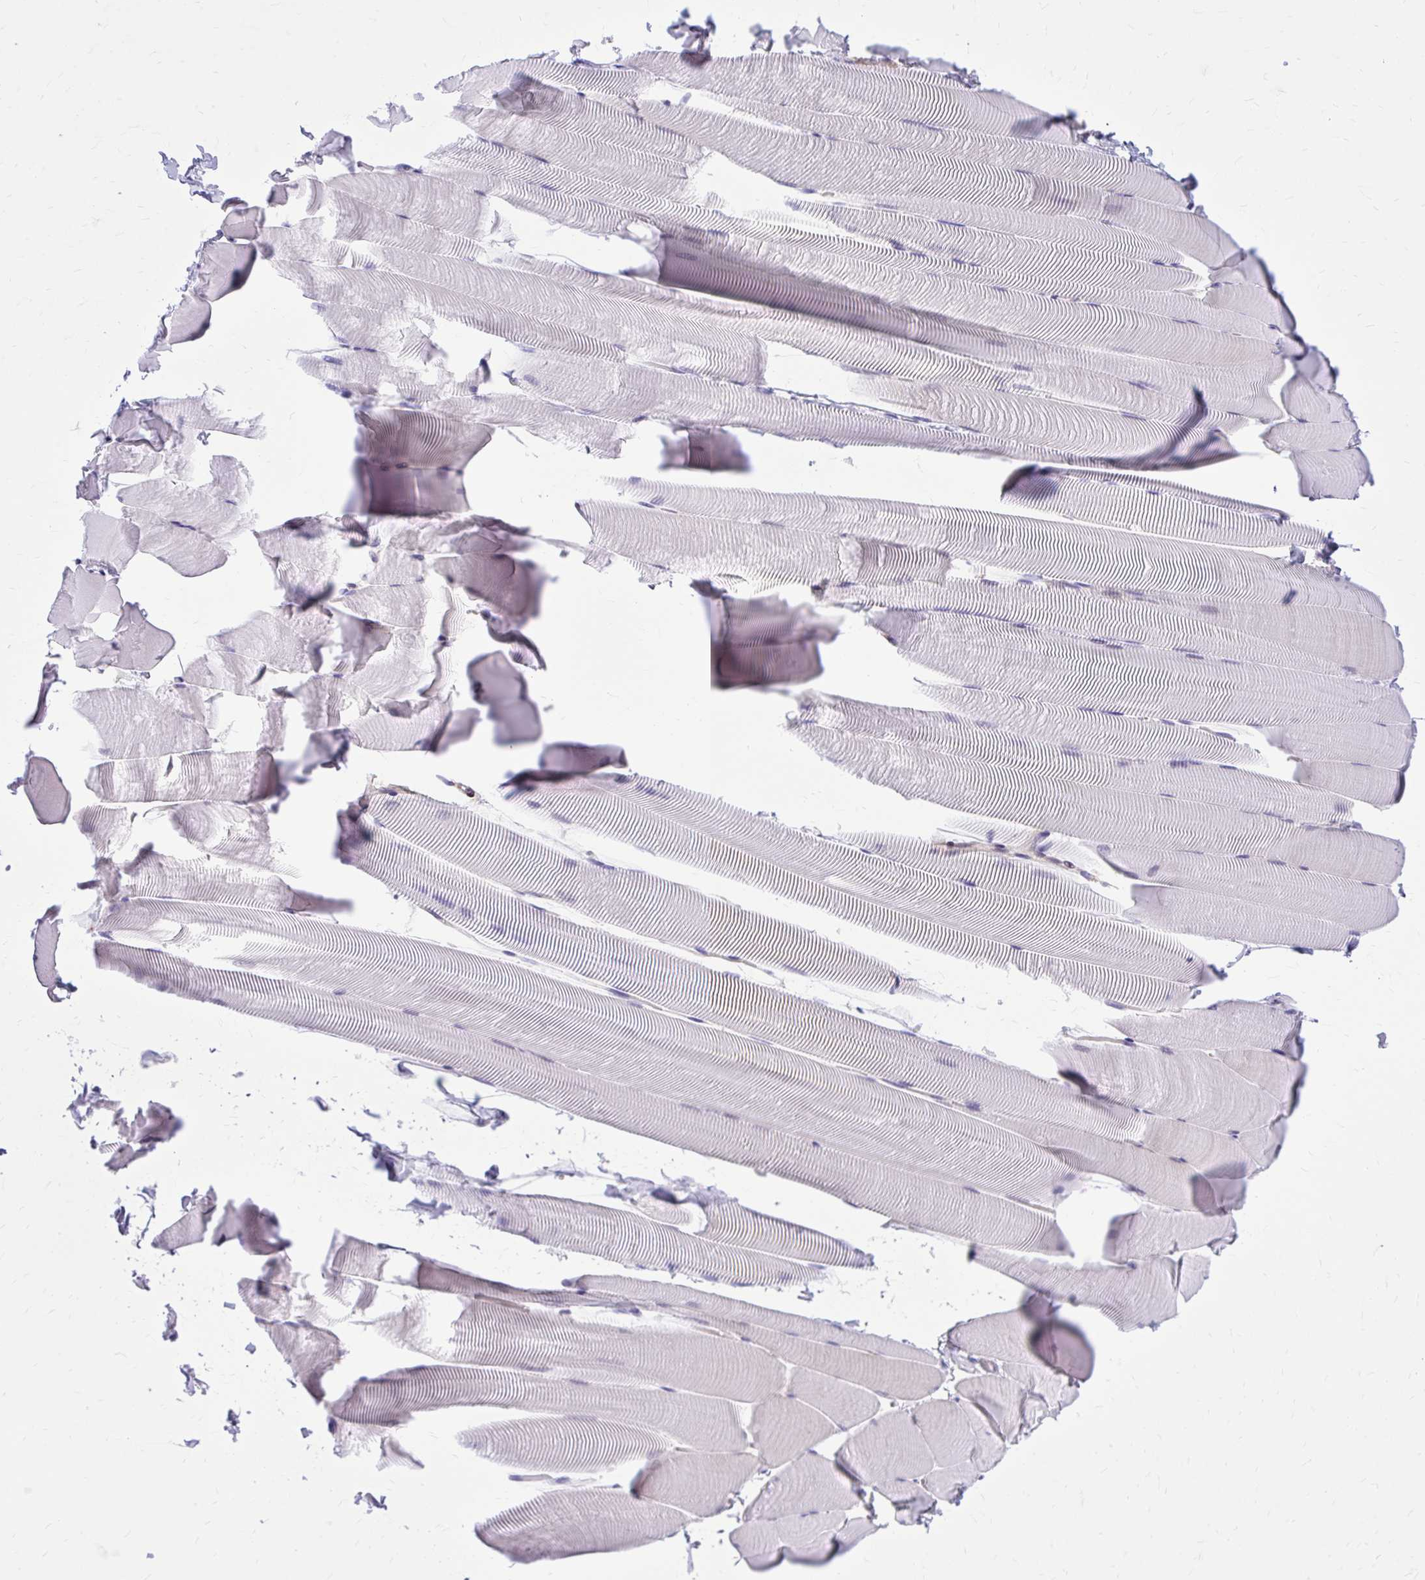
{"staining": {"intensity": "negative", "quantity": "none", "location": "none"}, "tissue": "skeletal muscle", "cell_type": "Myocytes", "image_type": "normal", "snomed": [{"axis": "morphology", "description": "Normal tissue, NOS"}, {"axis": "topography", "description": "Skeletal muscle"}], "caption": "IHC image of unremarkable skeletal muscle: skeletal muscle stained with DAB reveals no significant protein expression in myocytes. (IHC, brightfield microscopy, high magnification).", "gene": "ADAMTSL1", "patient": {"sex": "male", "age": 25}}